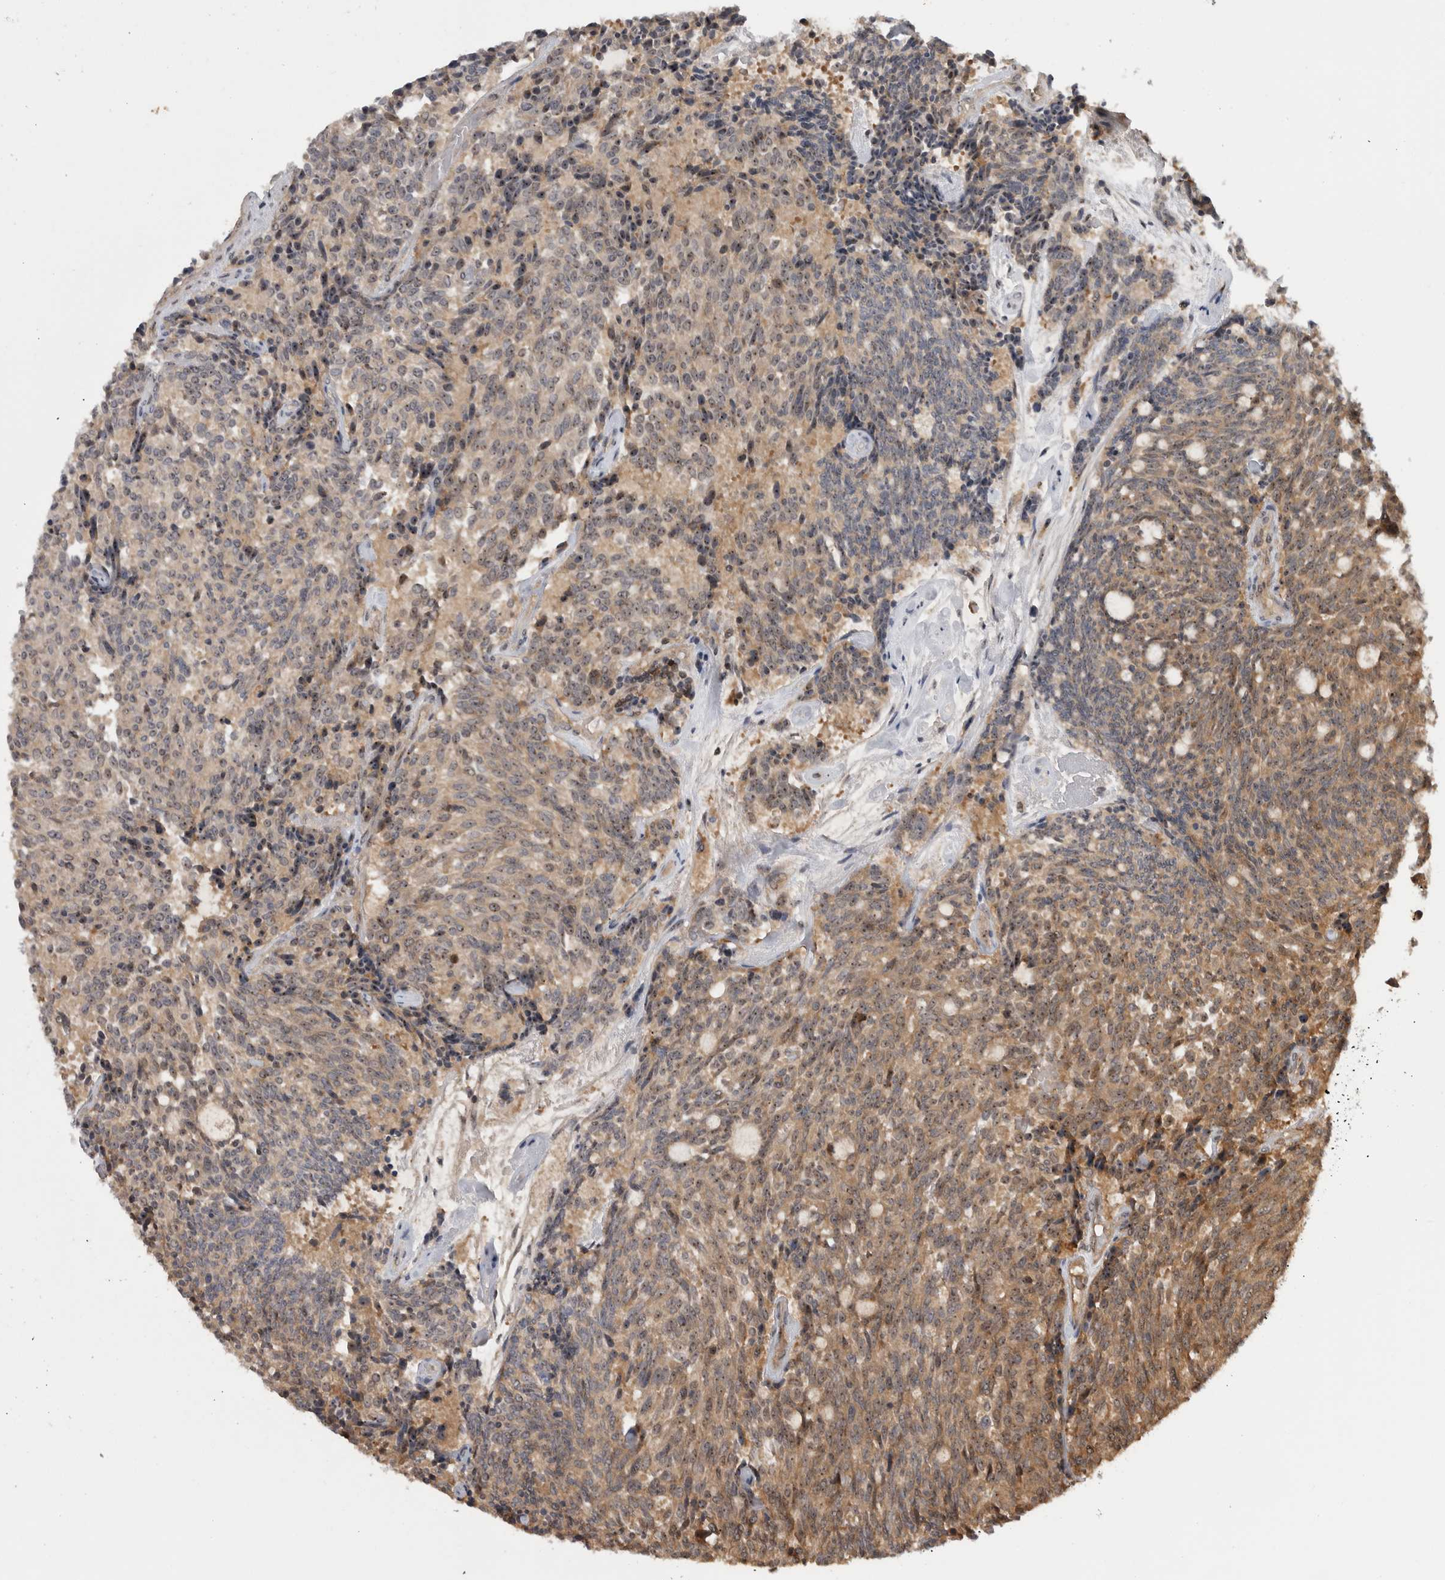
{"staining": {"intensity": "moderate", "quantity": "25%-75%", "location": "cytoplasmic/membranous,nuclear"}, "tissue": "carcinoid", "cell_type": "Tumor cells", "image_type": "cancer", "snomed": [{"axis": "morphology", "description": "Carcinoid, malignant, NOS"}, {"axis": "topography", "description": "Pancreas"}], "caption": "The image displays a brown stain indicating the presence of a protein in the cytoplasmic/membranous and nuclear of tumor cells in carcinoid (malignant).", "gene": "TDRD7", "patient": {"sex": "female", "age": 54}}